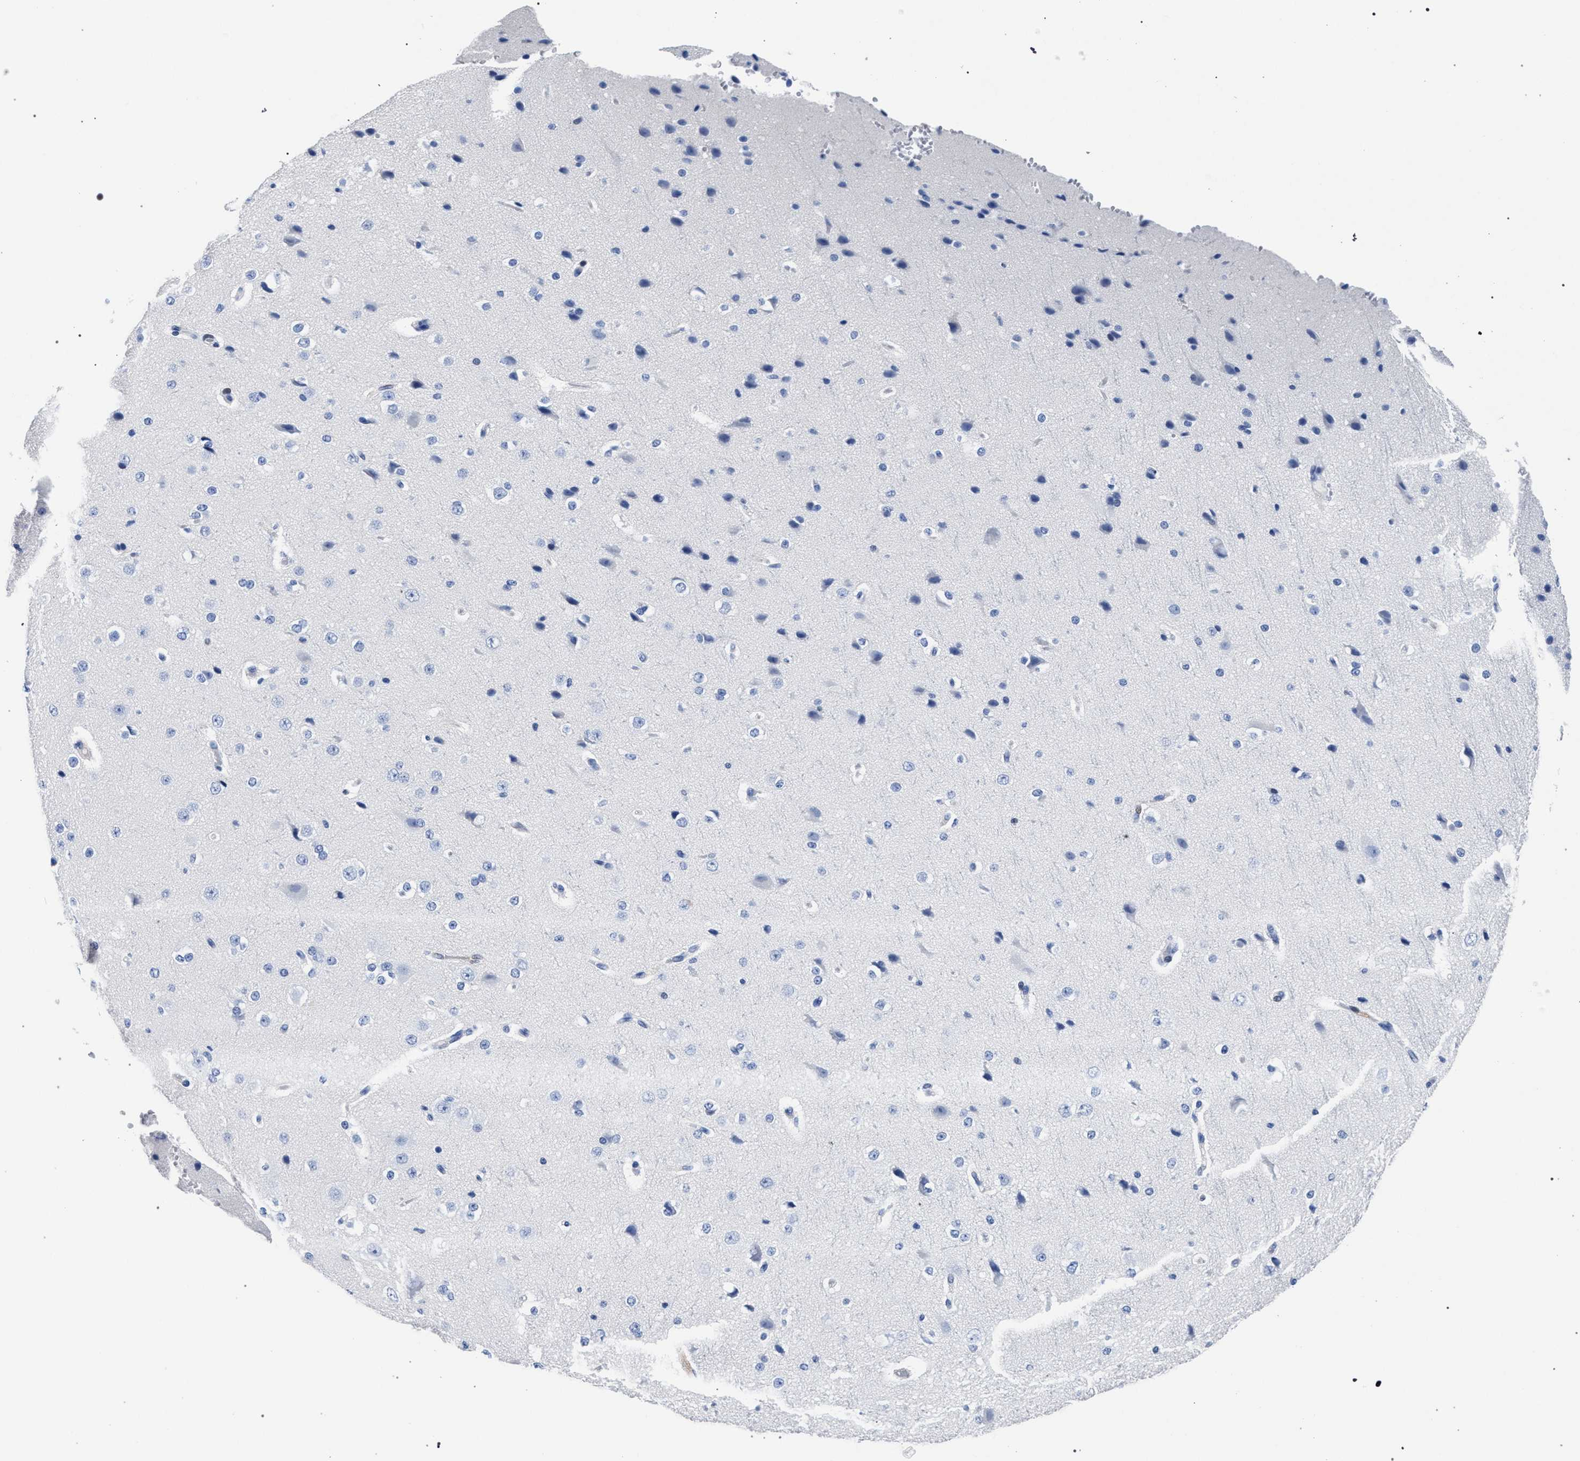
{"staining": {"intensity": "negative", "quantity": "none", "location": "none"}, "tissue": "cerebral cortex", "cell_type": "Endothelial cells", "image_type": "normal", "snomed": [{"axis": "morphology", "description": "Normal tissue, NOS"}, {"axis": "morphology", "description": "Developmental malformation"}, {"axis": "topography", "description": "Cerebral cortex"}], "caption": "This is a photomicrograph of immunohistochemistry staining of unremarkable cerebral cortex, which shows no expression in endothelial cells.", "gene": "KLRK1", "patient": {"sex": "female", "age": 30}}